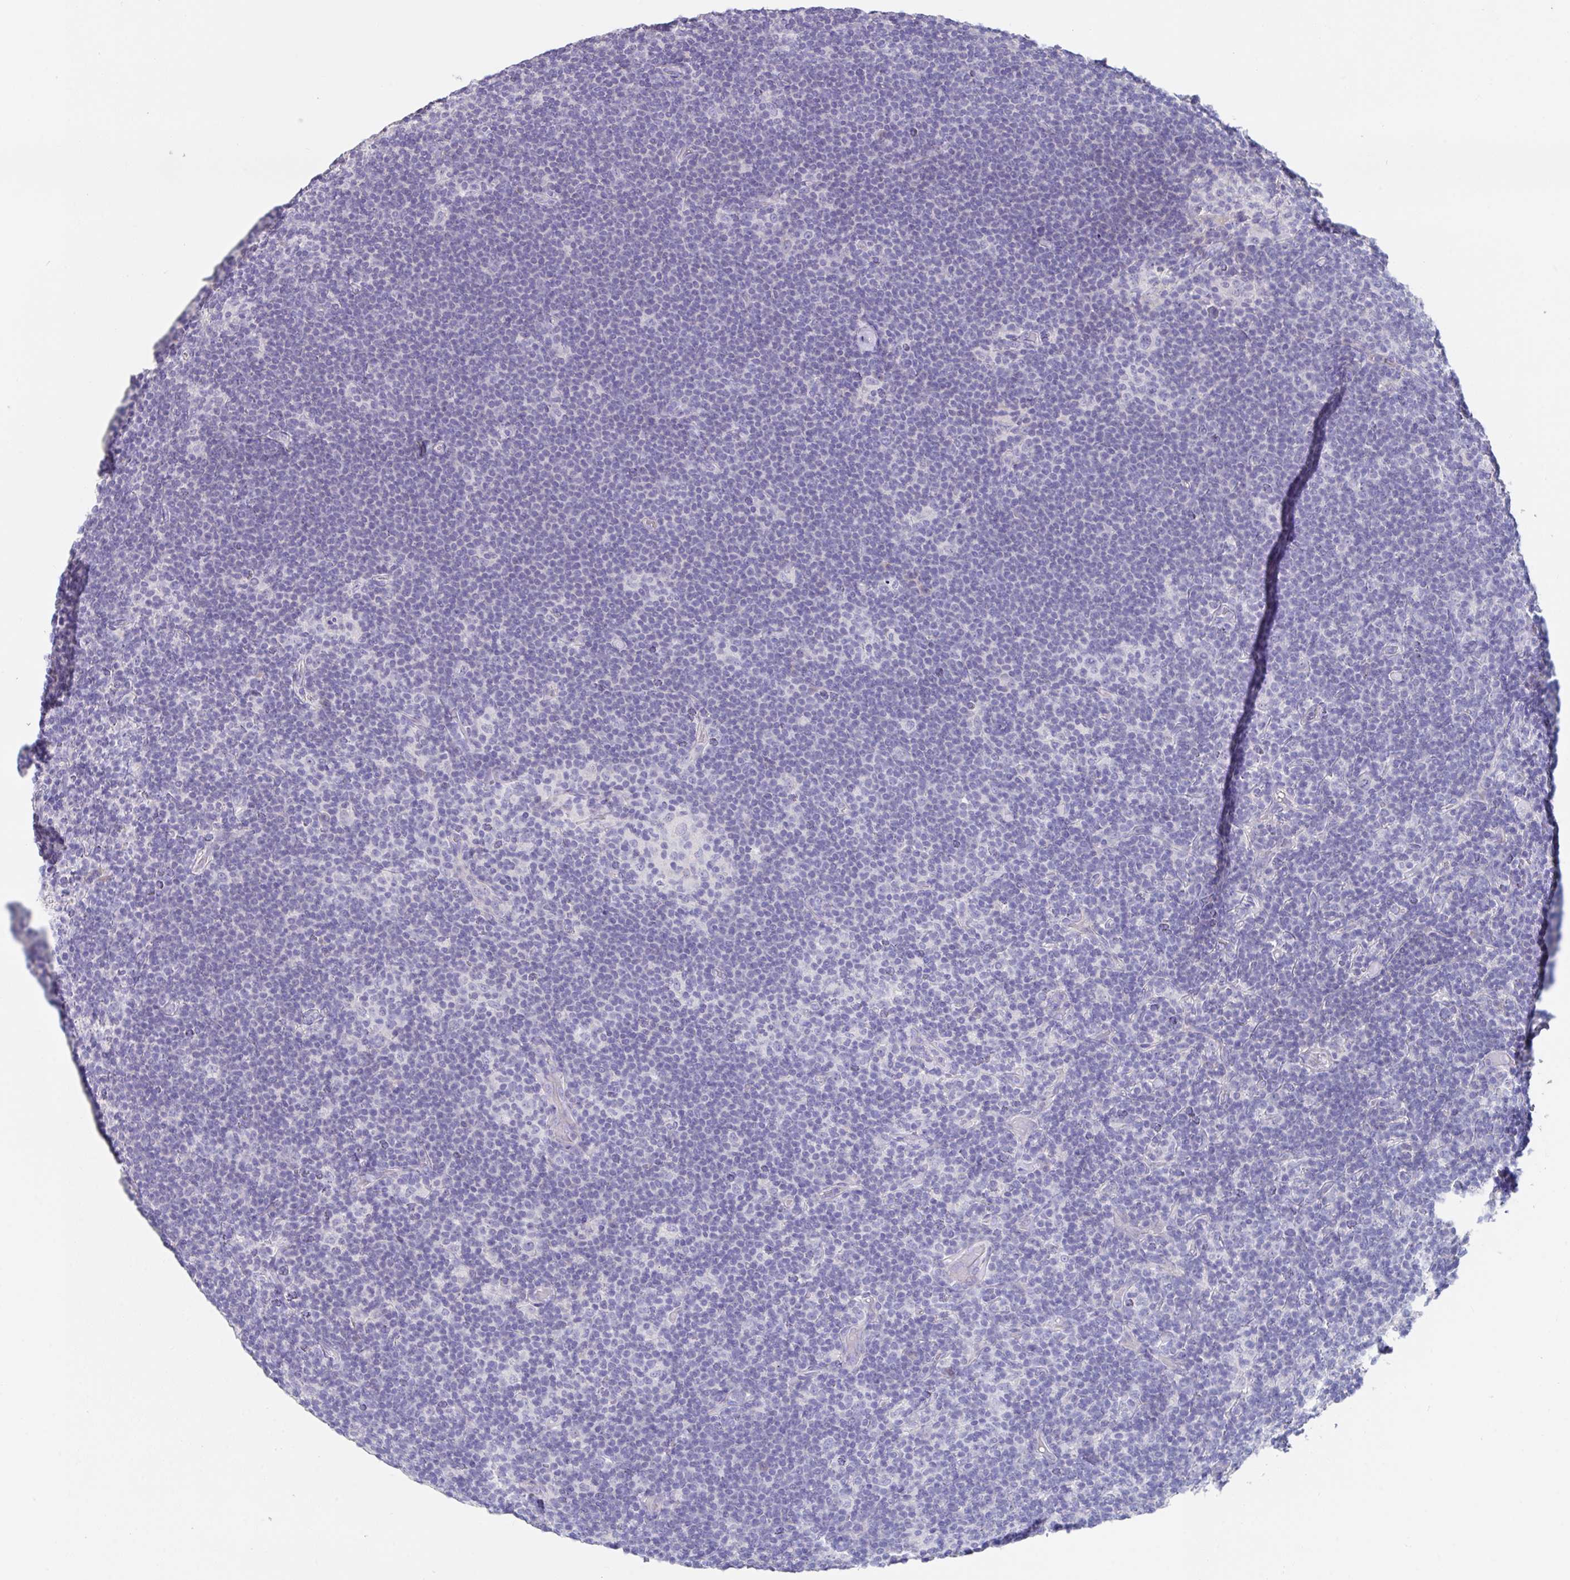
{"staining": {"intensity": "negative", "quantity": "none", "location": "none"}, "tissue": "lymphoma", "cell_type": "Tumor cells", "image_type": "cancer", "snomed": [{"axis": "morphology", "description": "Hodgkin's disease, NOS"}, {"axis": "topography", "description": "Lymph node"}], "caption": "Immunohistochemistry of lymphoma exhibits no staining in tumor cells.", "gene": "SLC44A4", "patient": {"sex": "female", "age": 57}}